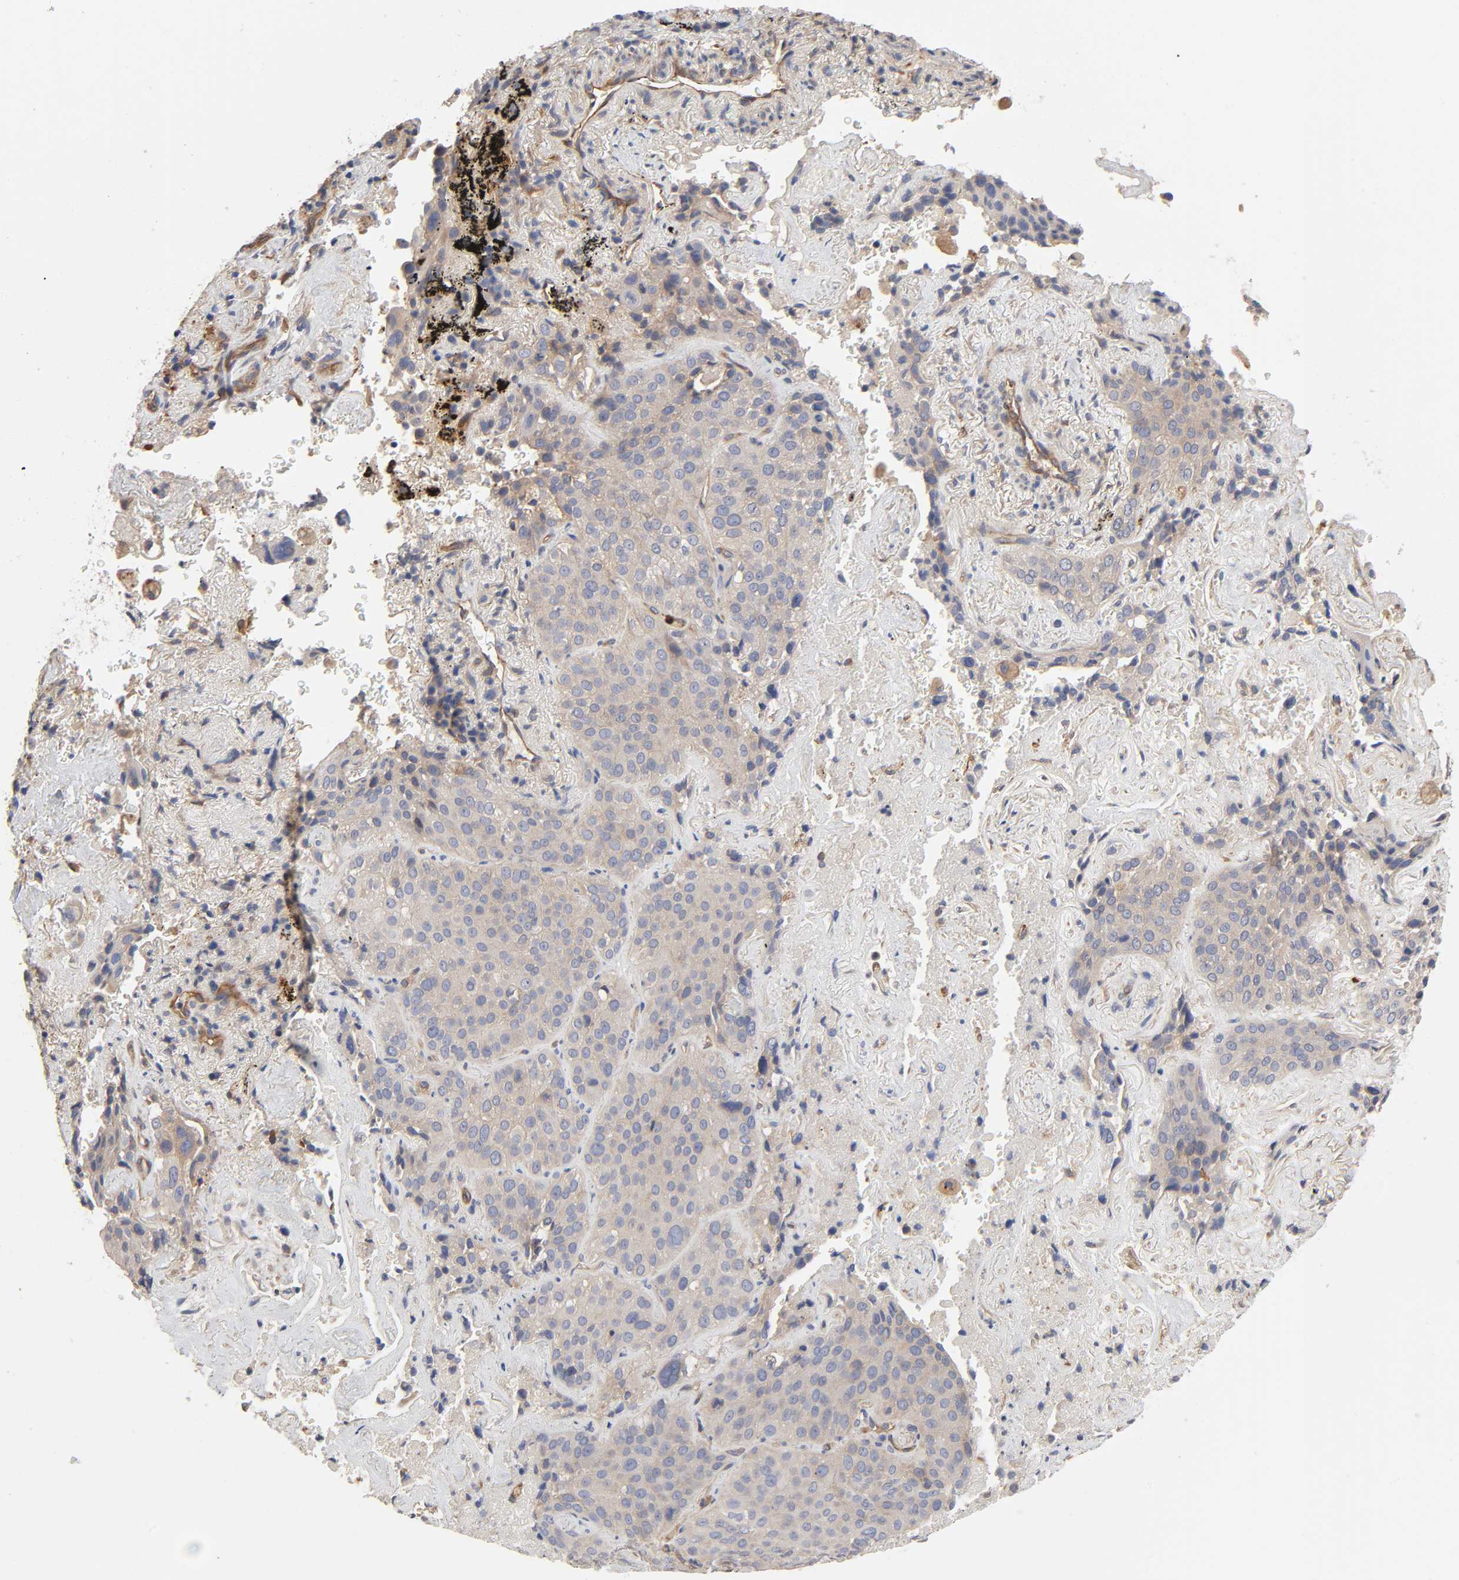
{"staining": {"intensity": "negative", "quantity": "none", "location": "none"}, "tissue": "lung cancer", "cell_type": "Tumor cells", "image_type": "cancer", "snomed": [{"axis": "morphology", "description": "Squamous cell carcinoma, NOS"}, {"axis": "topography", "description": "Lung"}], "caption": "Lung cancer (squamous cell carcinoma) was stained to show a protein in brown. There is no significant staining in tumor cells.", "gene": "RAB13", "patient": {"sex": "male", "age": 54}}